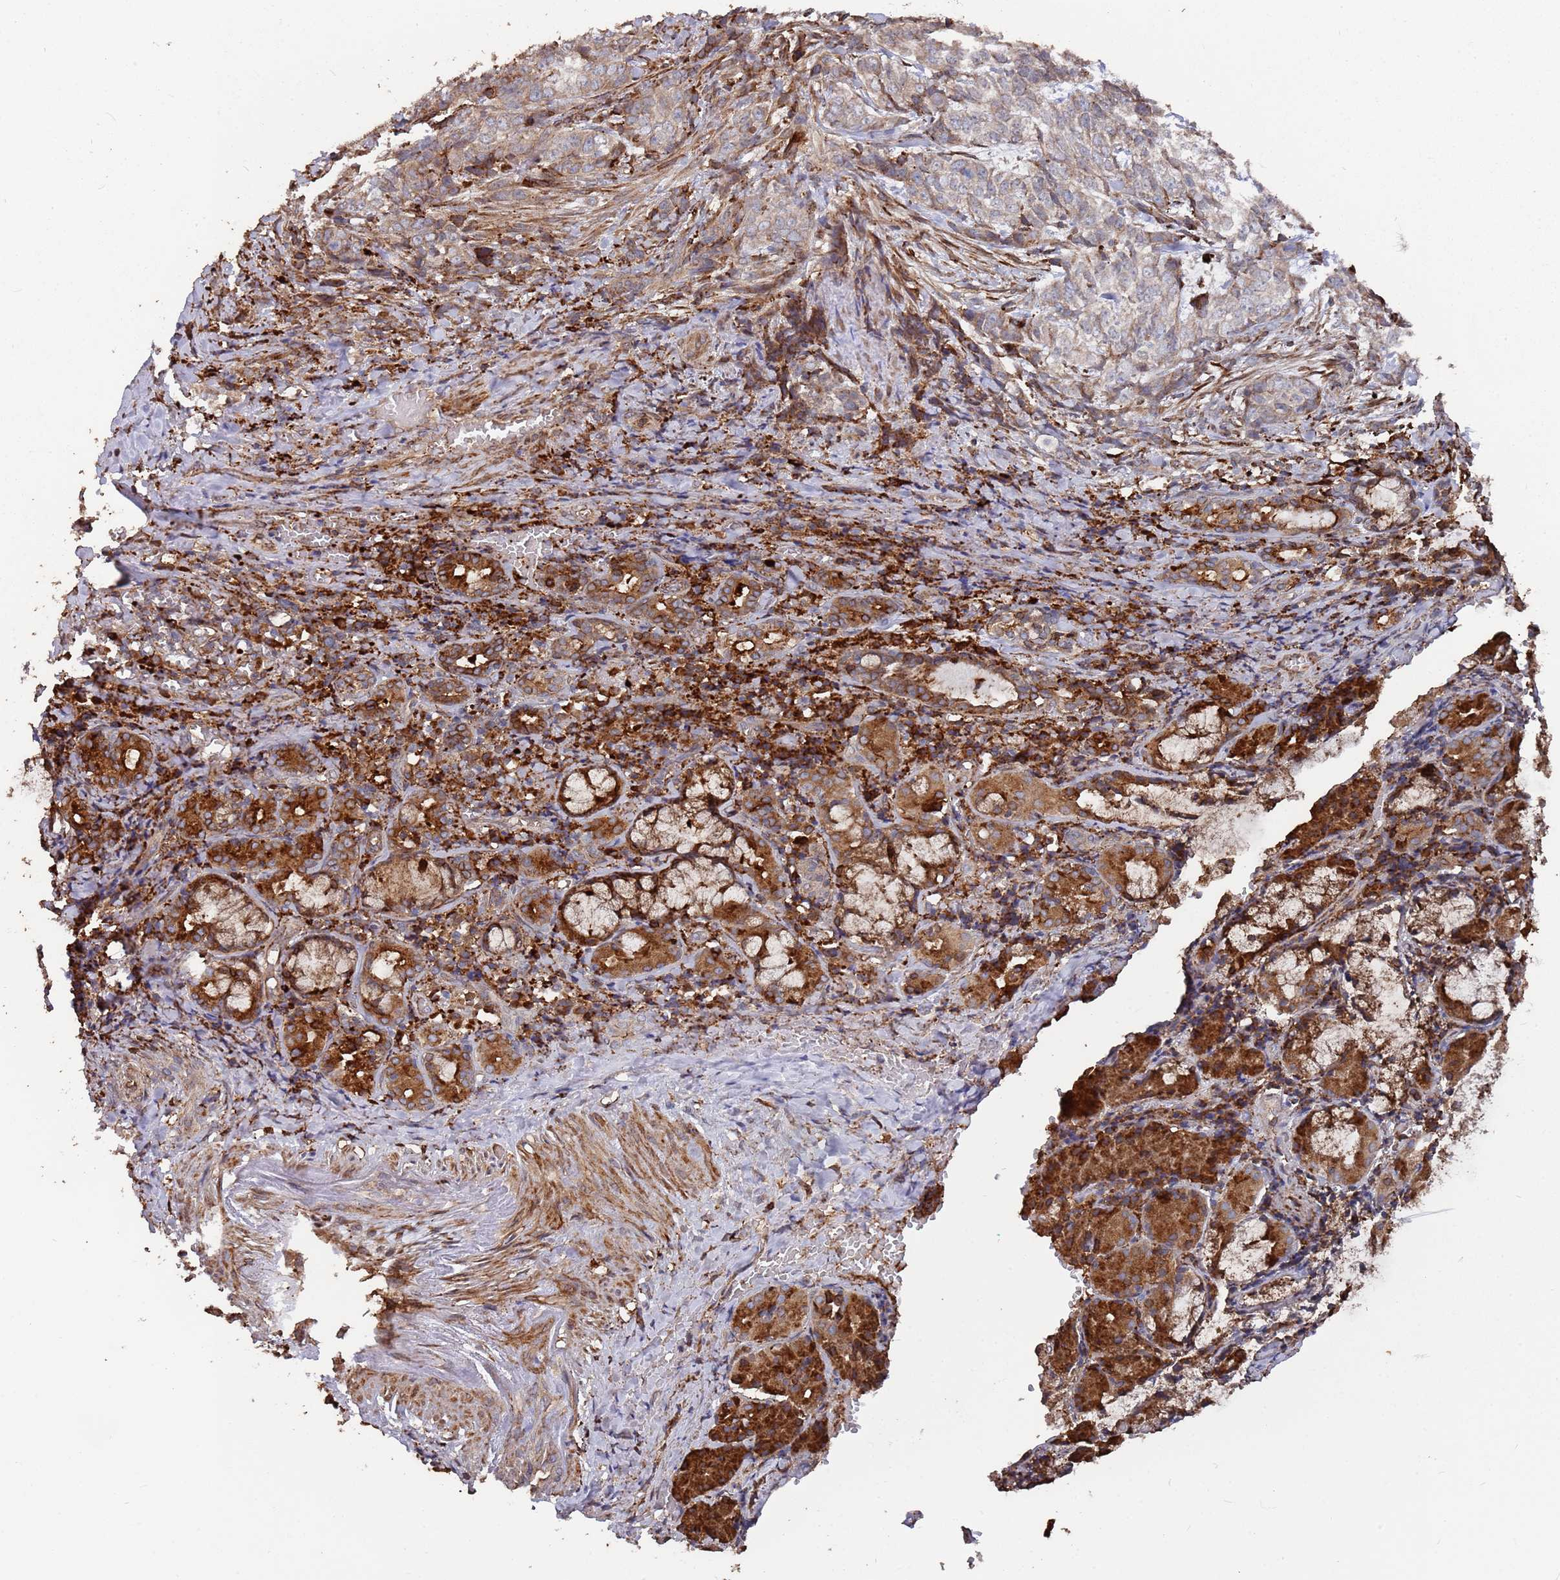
{"staining": {"intensity": "strong", "quantity": ">75%", "location": "nuclear"}, "tissue": "adipose tissue", "cell_type": "Adipocytes", "image_type": "normal", "snomed": [{"axis": "morphology", "description": "Normal tissue, NOS"}, {"axis": "morphology", "description": "Basal cell carcinoma"}, {"axis": "topography", "description": "Cartilage tissue"}, {"axis": "topography", "description": "Nasopharynx"}, {"axis": "topography", "description": "Oral tissue"}], "caption": "Unremarkable adipose tissue reveals strong nuclear positivity in about >75% of adipocytes, visualized by immunohistochemistry.", "gene": "LACC1", "patient": {"sex": "female", "age": 77}}